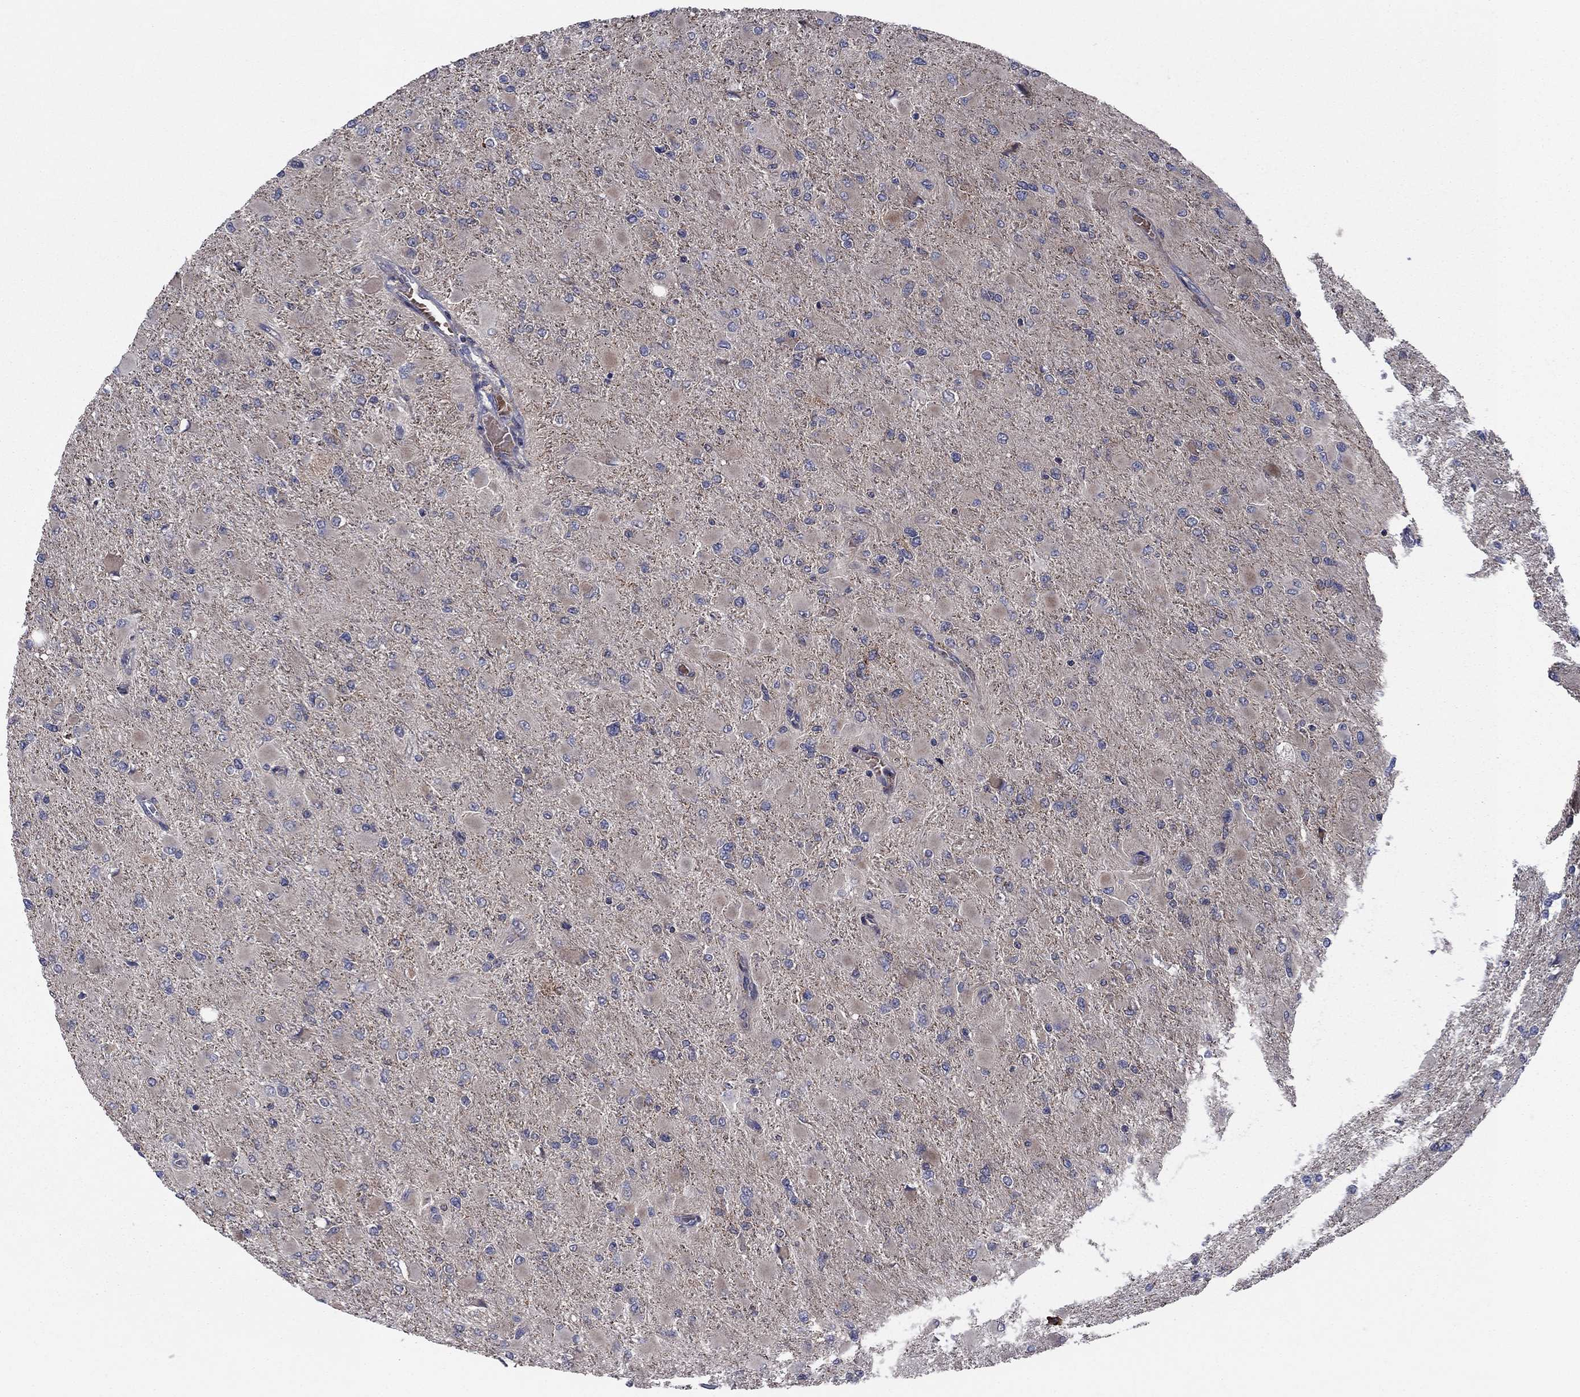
{"staining": {"intensity": "negative", "quantity": "none", "location": "none"}, "tissue": "glioma", "cell_type": "Tumor cells", "image_type": "cancer", "snomed": [{"axis": "morphology", "description": "Glioma, malignant, High grade"}, {"axis": "topography", "description": "Cerebral cortex"}], "caption": "Immunohistochemical staining of malignant high-grade glioma reveals no significant positivity in tumor cells. The staining was performed using DAB to visualize the protein expression in brown, while the nuclei were stained in blue with hematoxylin (Magnification: 20x).", "gene": "MEA1", "patient": {"sex": "female", "age": 36}}